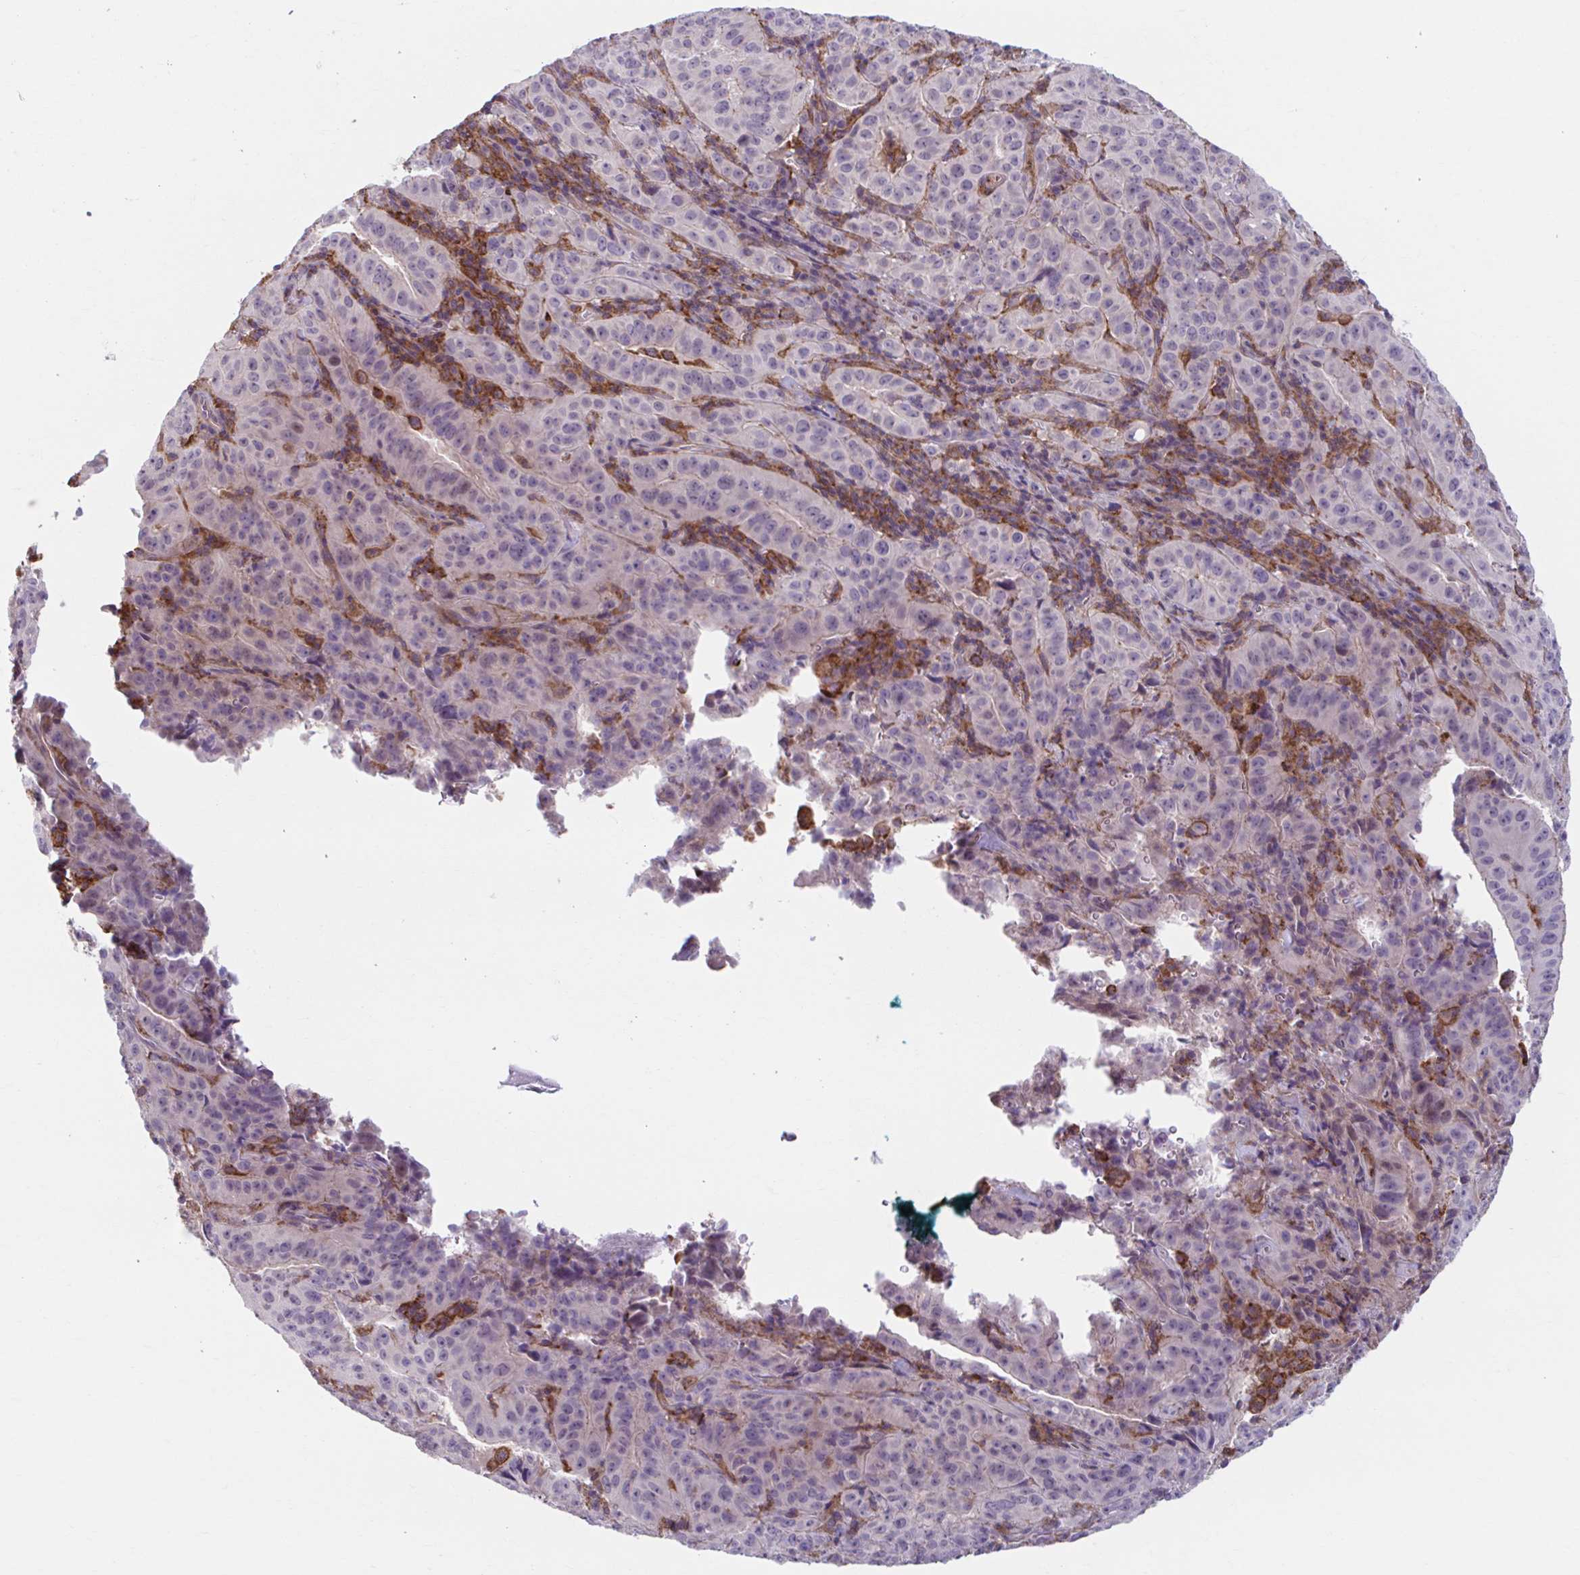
{"staining": {"intensity": "negative", "quantity": "none", "location": "none"}, "tissue": "pancreatic cancer", "cell_type": "Tumor cells", "image_type": "cancer", "snomed": [{"axis": "morphology", "description": "Adenocarcinoma, NOS"}, {"axis": "topography", "description": "Pancreas"}], "caption": "This is an IHC micrograph of pancreatic cancer. There is no staining in tumor cells.", "gene": "ADAT3", "patient": {"sex": "male", "age": 63}}